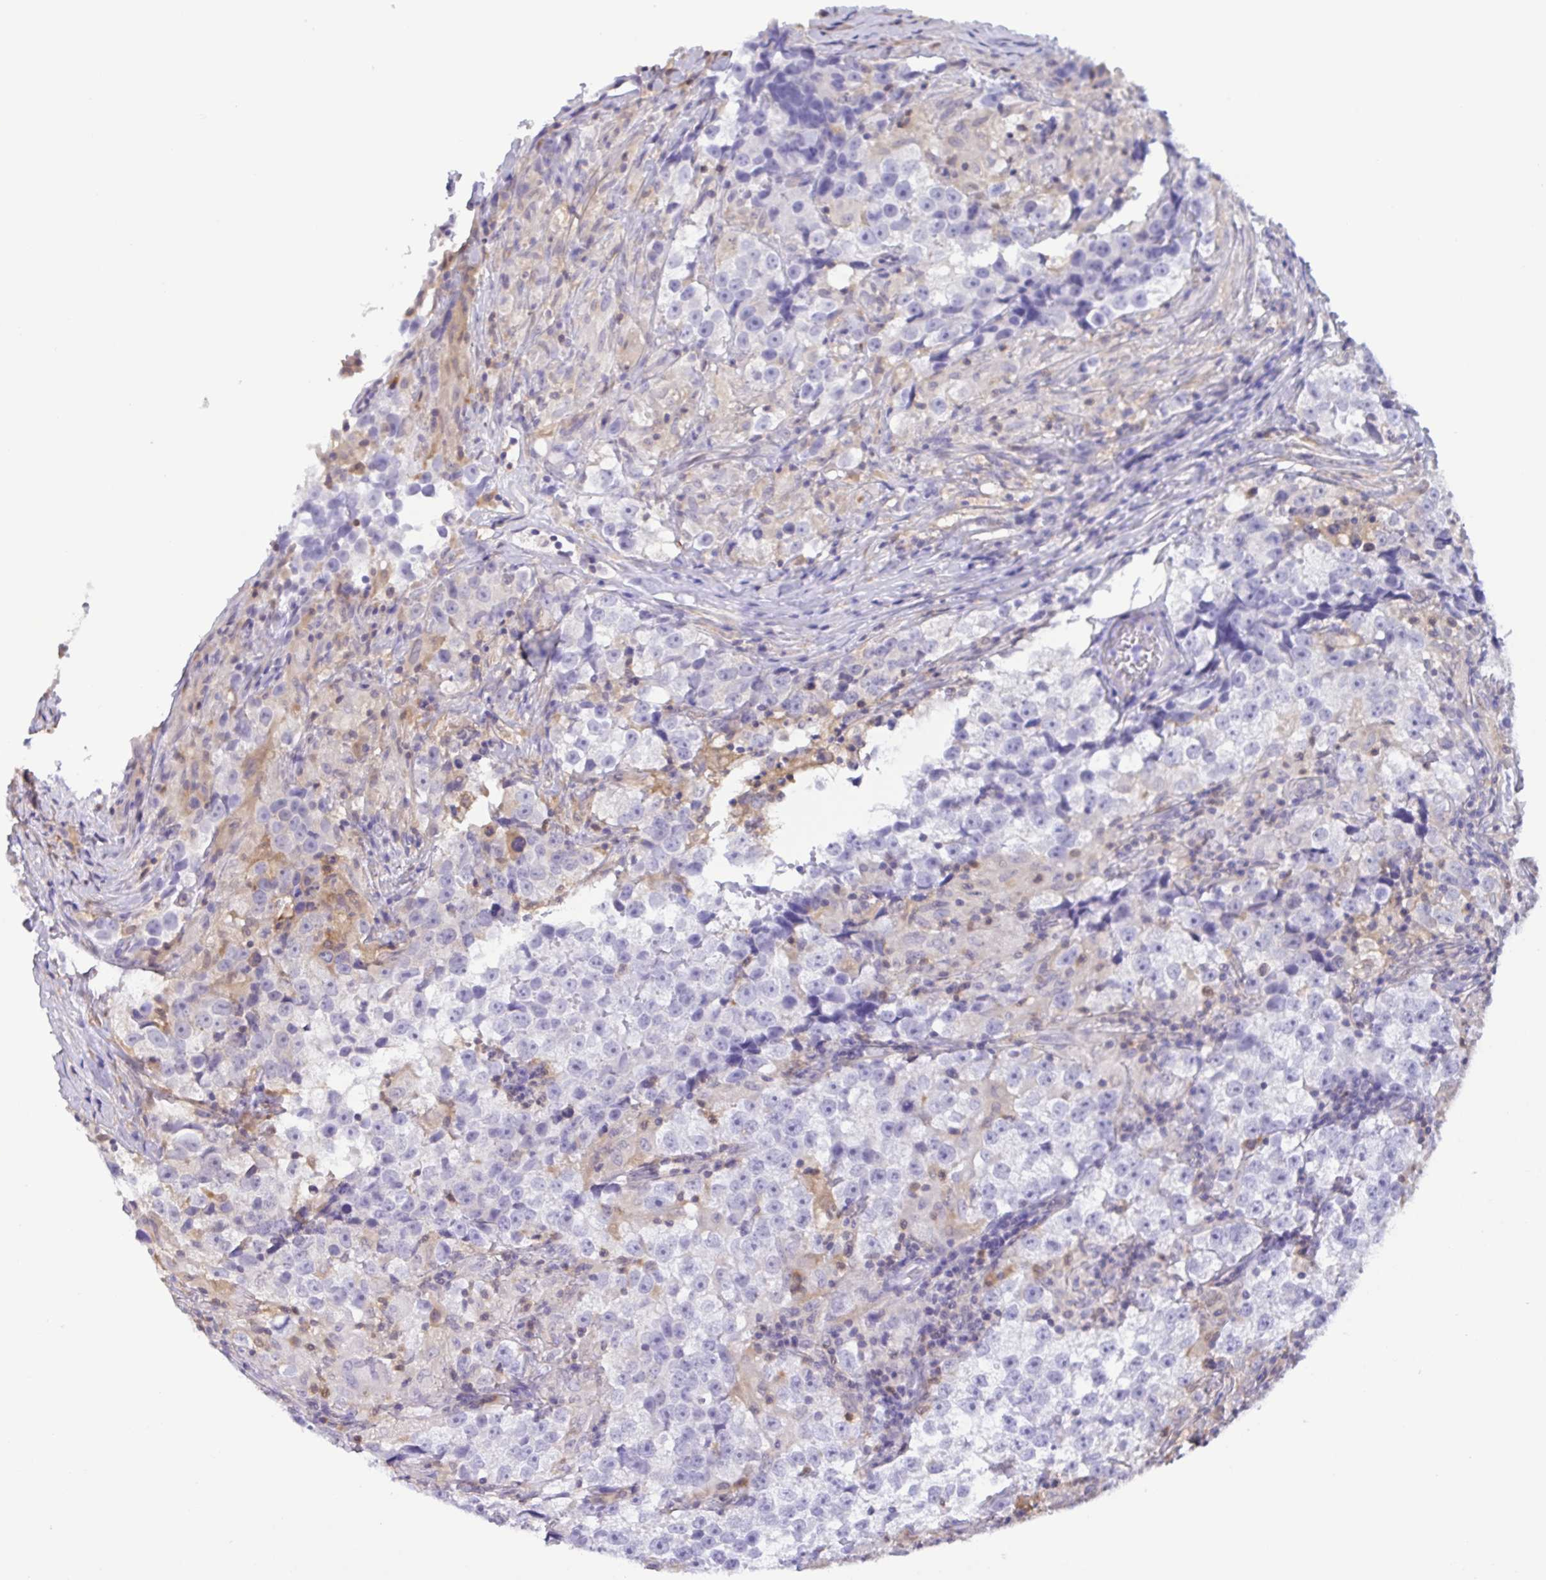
{"staining": {"intensity": "negative", "quantity": "none", "location": "none"}, "tissue": "testis cancer", "cell_type": "Tumor cells", "image_type": "cancer", "snomed": [{"axis": "morphology", "description": "Seminoma, NOS"}, {"axis": "topography", "description": "Testis"}], "caption": "Immunohistochemistry of testis cancer shows no positivity in tumor cells. (IHC, brightfield microscopy, high magnification).", "gene": "LDHC", "patient": {"sex": "male", "age": 46}}